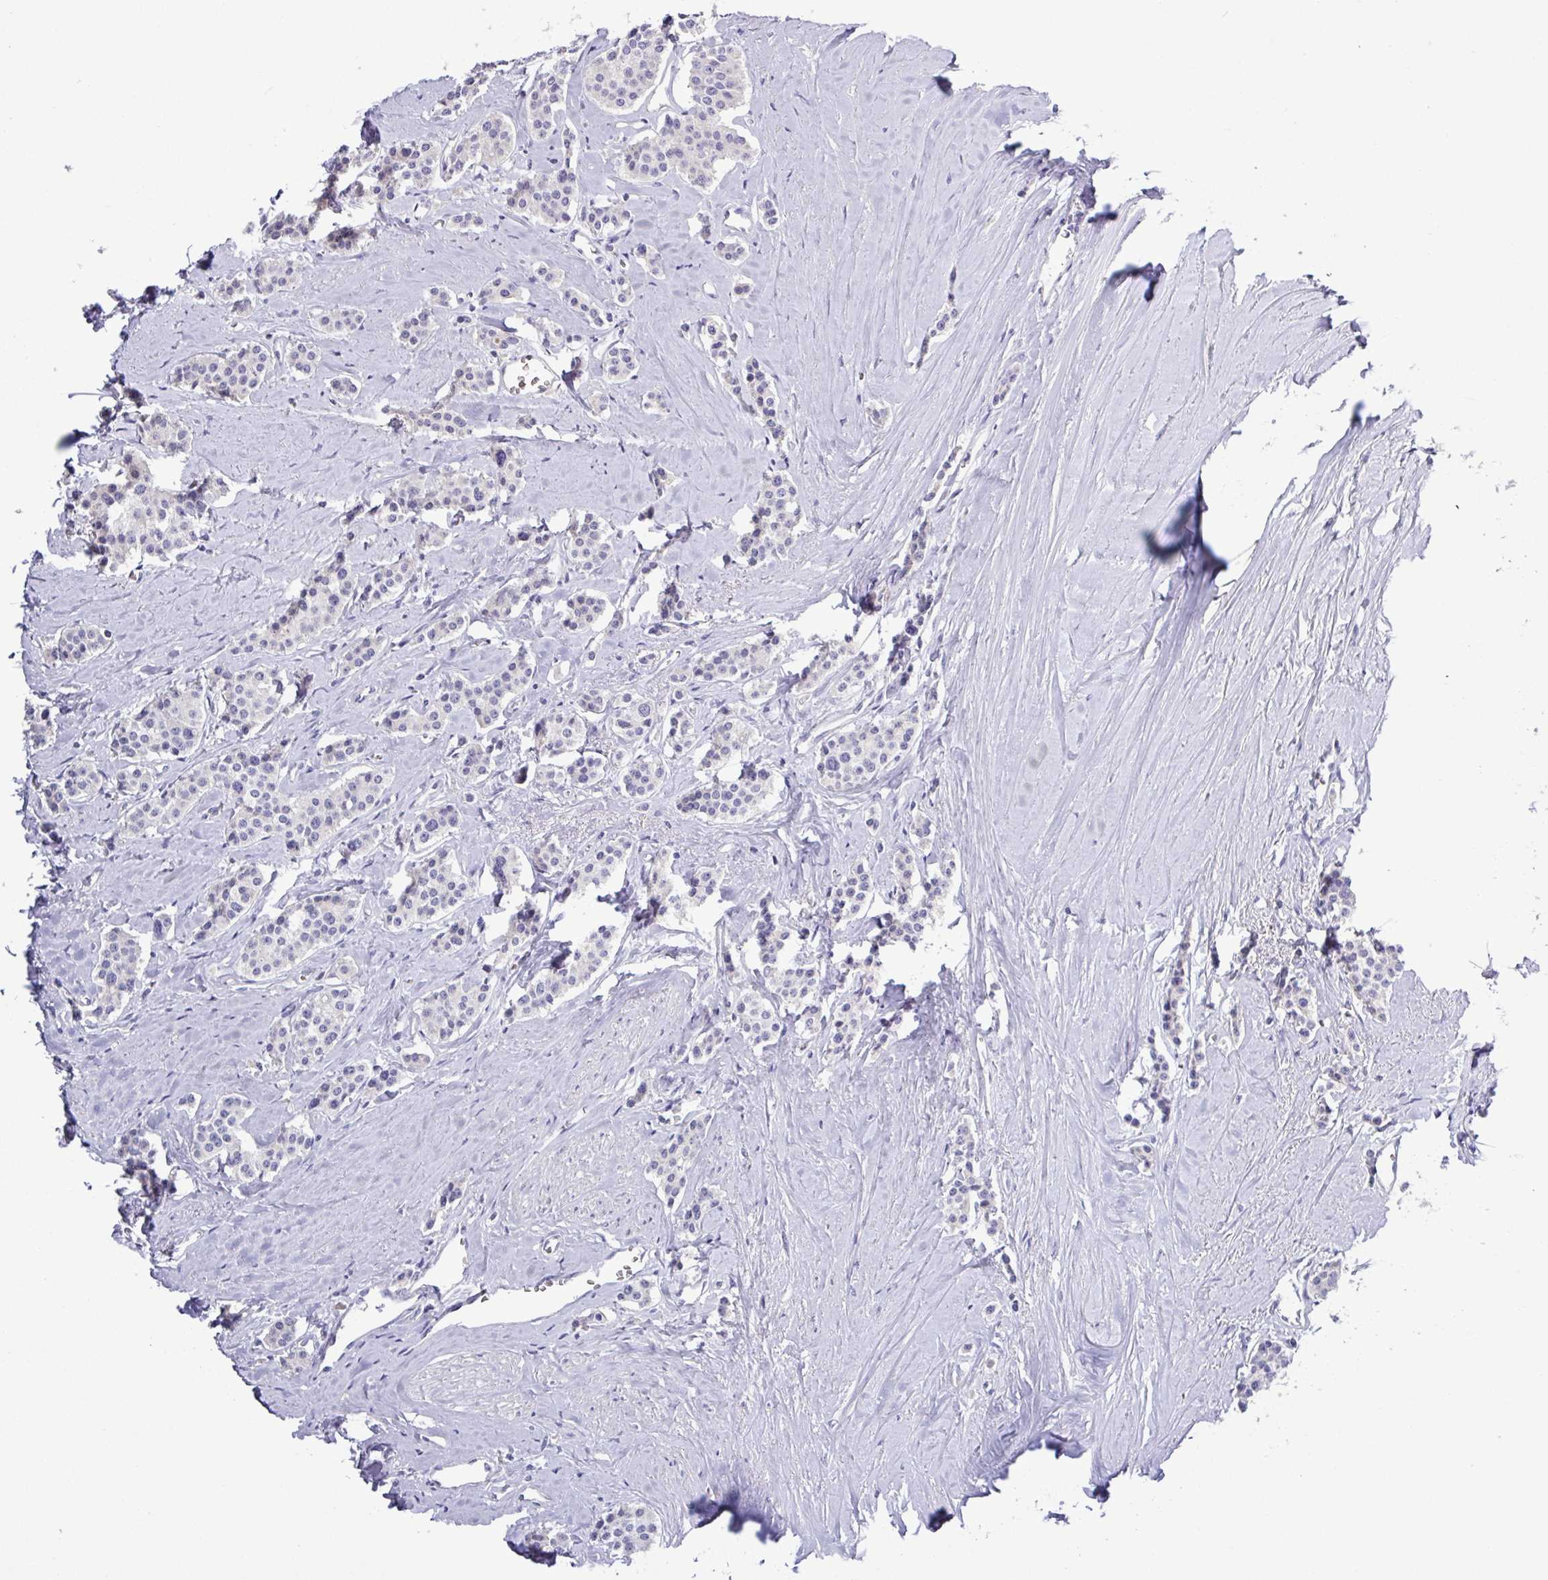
{"staining": {"intensity": "negative", "quantity": "none", "location": "none"}, "tissue": "carcinoid", "cell_type": "Tumor cells", "image_type": "cancer", "snomed": [{"axis": "morphology", "description": "Carcinoid, malignant, NOS"}, {"axis": "topography", "description": "Small intestine"}], "caption": "Protein analysis of carcinoid shows no significant staining in tumor cells.", "gene": "SFTPB", "patient": {"sex": "male", "age": 60}}